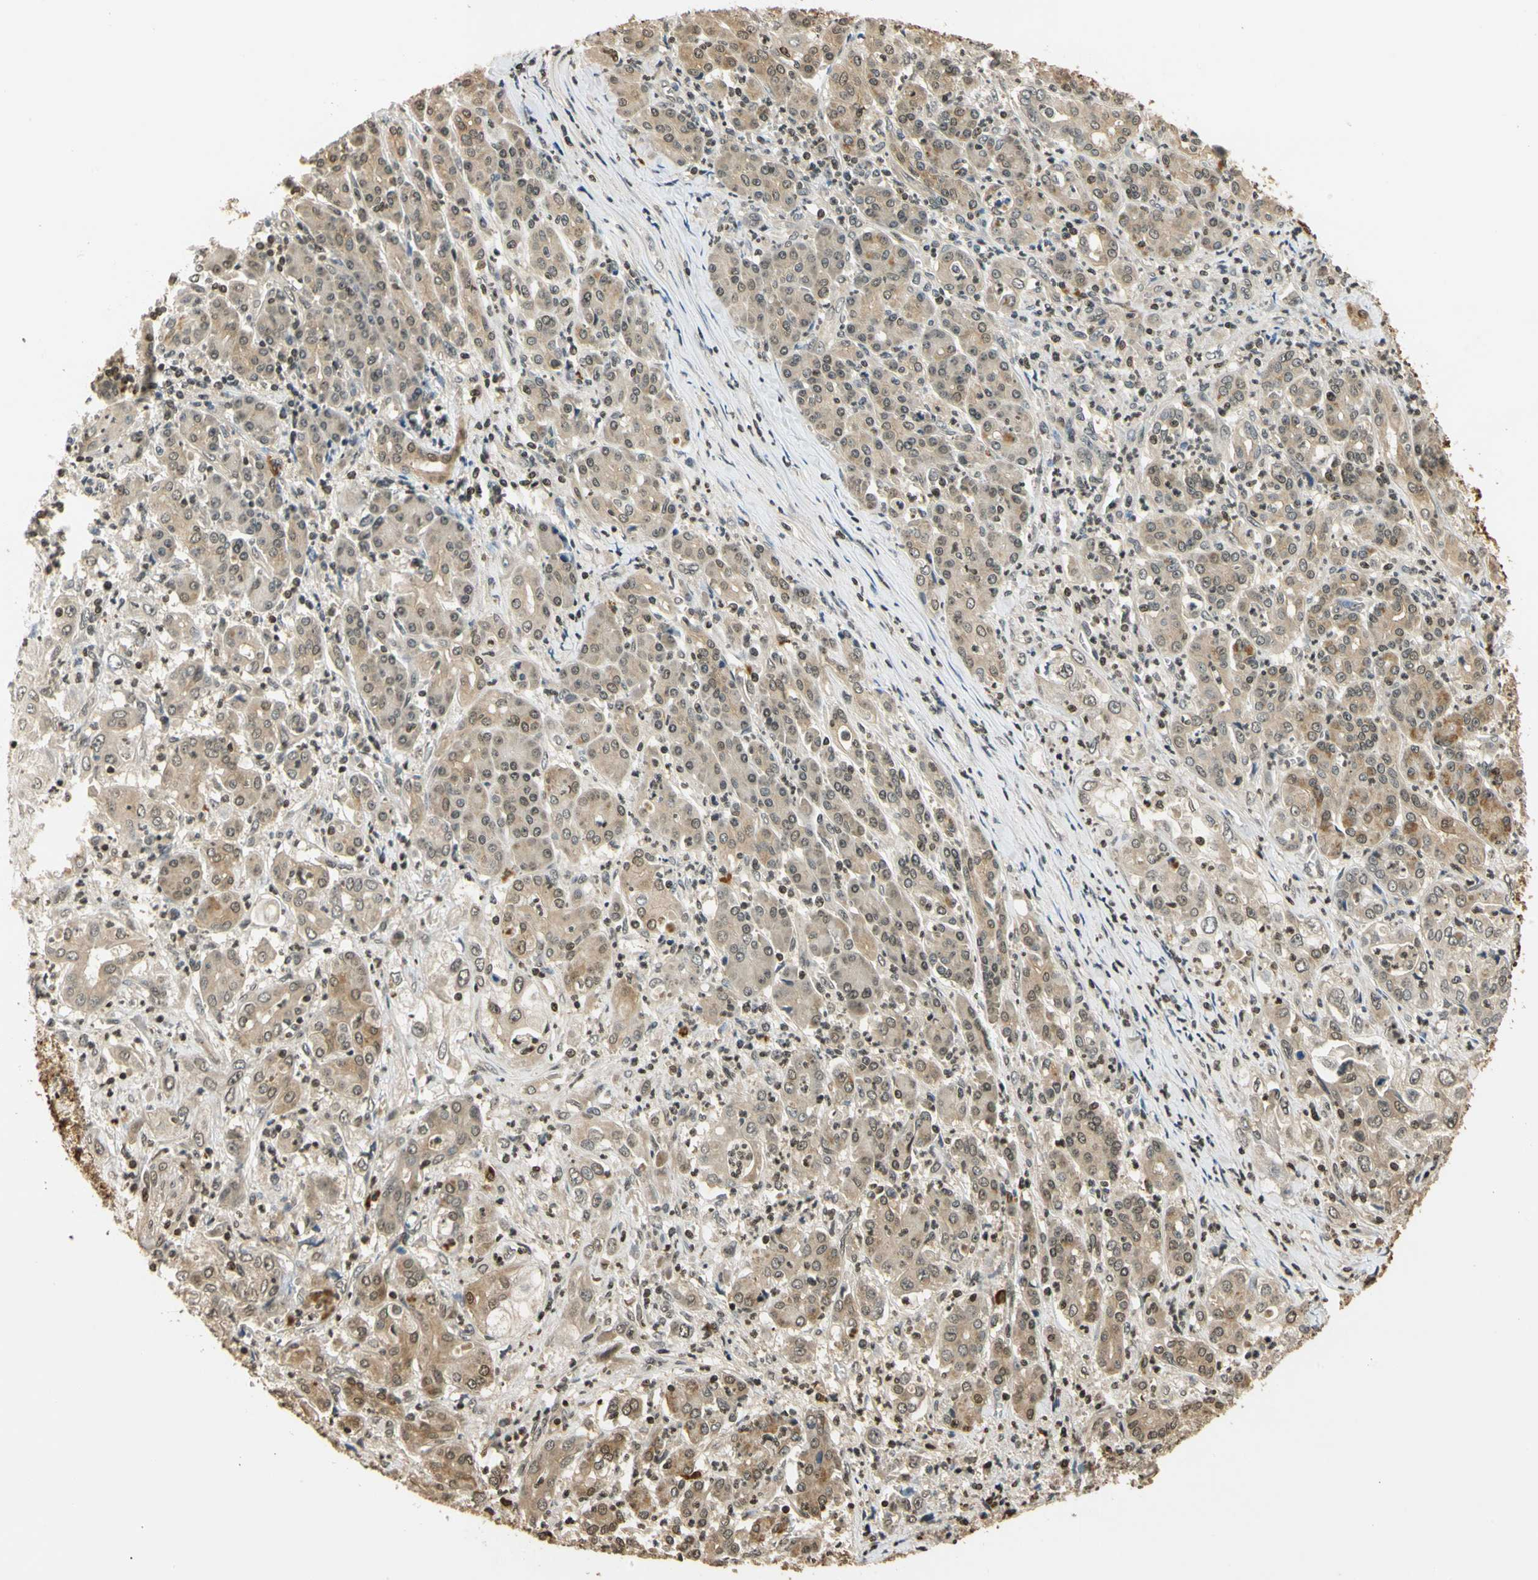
{"staining": {"intensity": "moderate", "quantity": ">75%", "location": "cytoplasmic/membranous,nuclear"}, "tissue": "pancreatic cancer", "cell_type": "Tumor cells", "image_type": "cancer", "snomed": [{"axis": "morphology", "description": "Adenocarcinoma, NOS"}, {"axis": "topography", "description": "Pancreas"}], "caption": "Immunohistochemistry (IHC) (DAB (3,3'-diaminobenzidine)) staining of pancreatic cancer reveals moderate cytoplasmic/membranous and nuclear protein staining in approximately >75% of tumor cells.", "gene": "SOD1", "patient": {"sex": "male", "age": 70}}